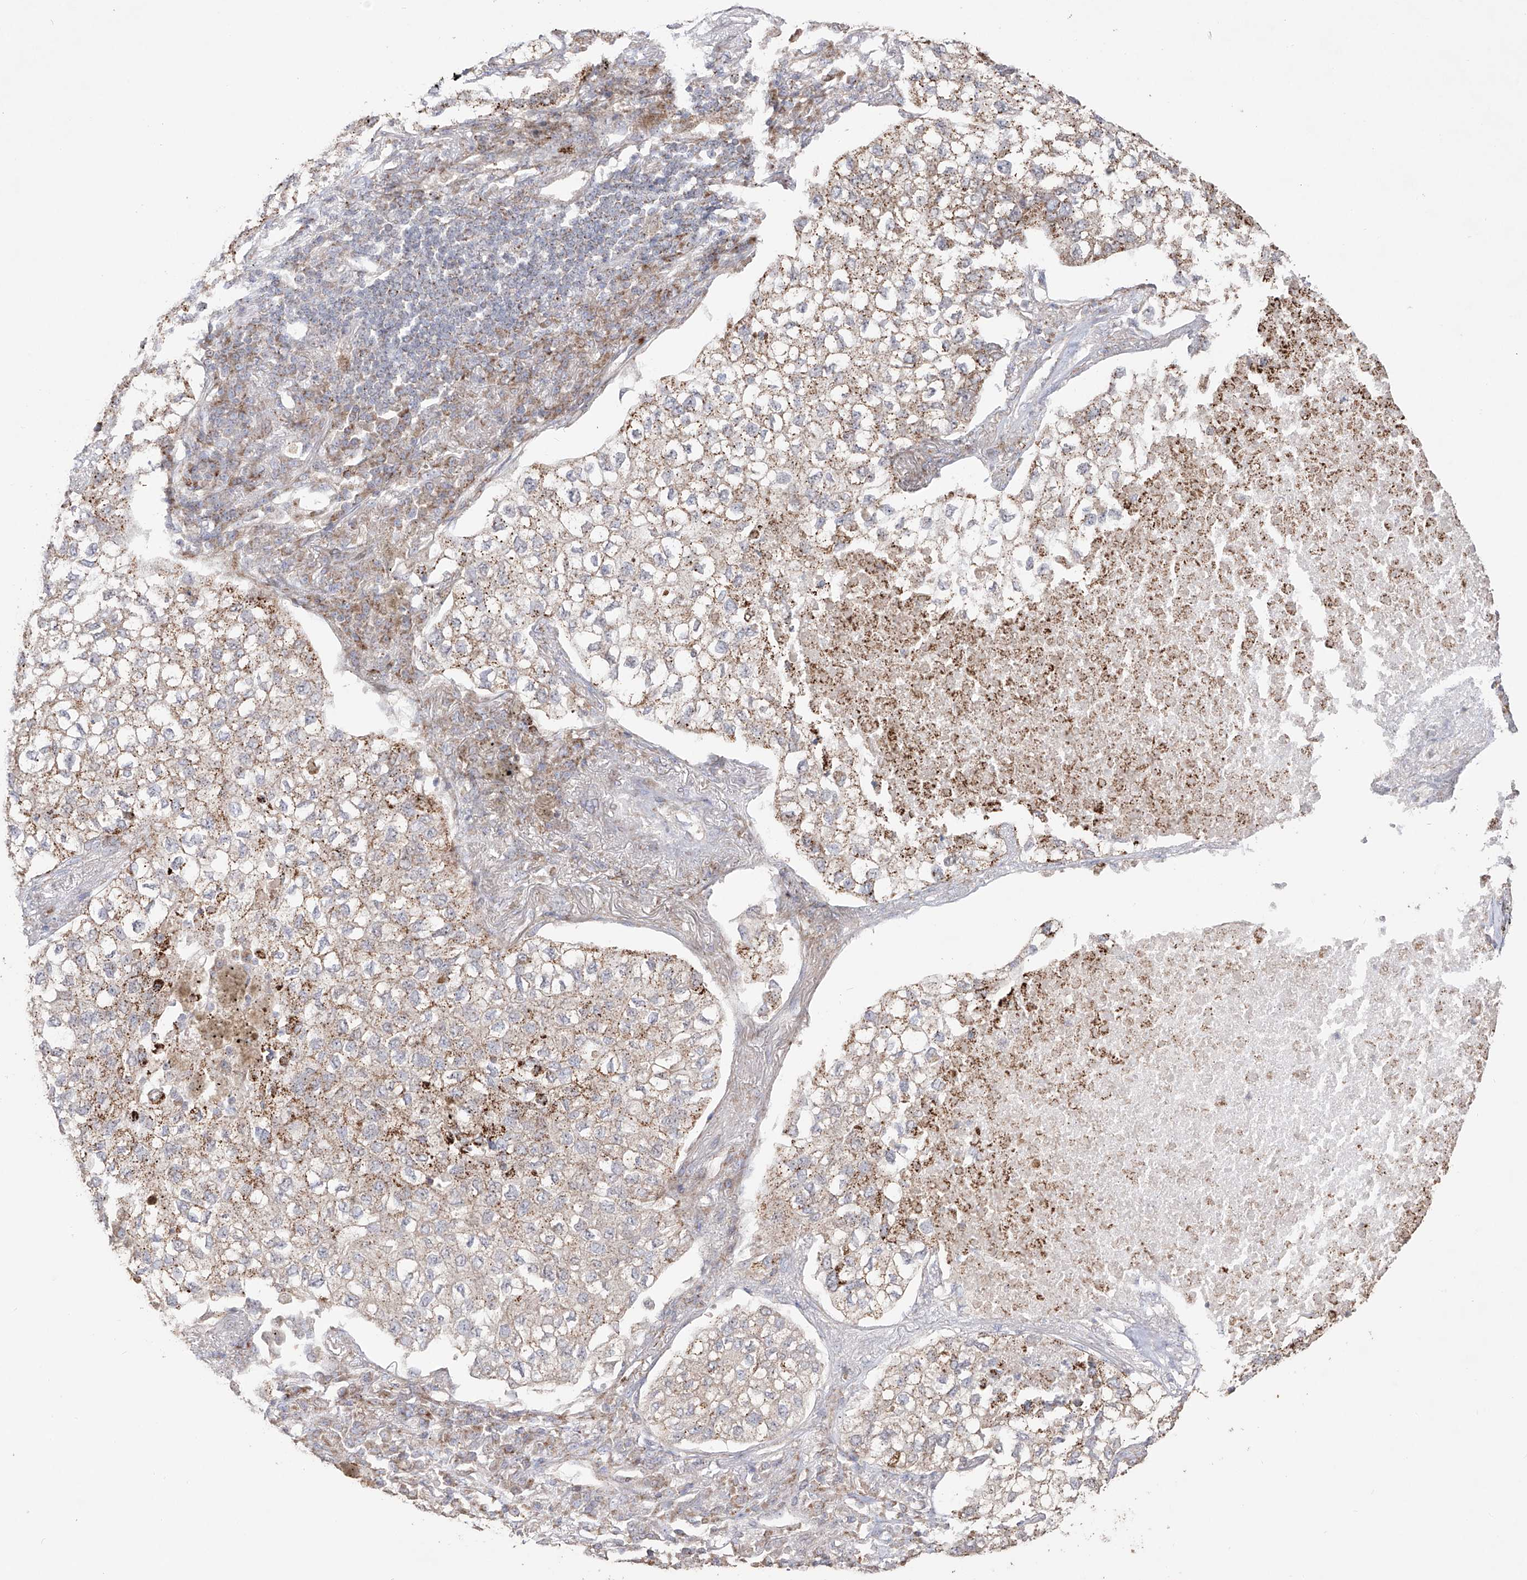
{"staining": {"intensity": "moderate", "quantity": "<25%", "location": "cytoplasmic/membranous"}, "tissue": "lung cancer", "cell_type": "Tumor cells", "image_type": "cancer", "snomed": [{"axis": "morphology", "description": "Adenocarcinoma, NOS"}, {"axis": "topography", "description": "Lung"}], "caption": "Tumor cells display moderate cytoplasmic/membranous expression in approximately <25% of cells in lung adenocarcinoma. Nuclei are stained in blue.", "gene": "YKT6", "patient": {"sex": "male", "age": 63}}